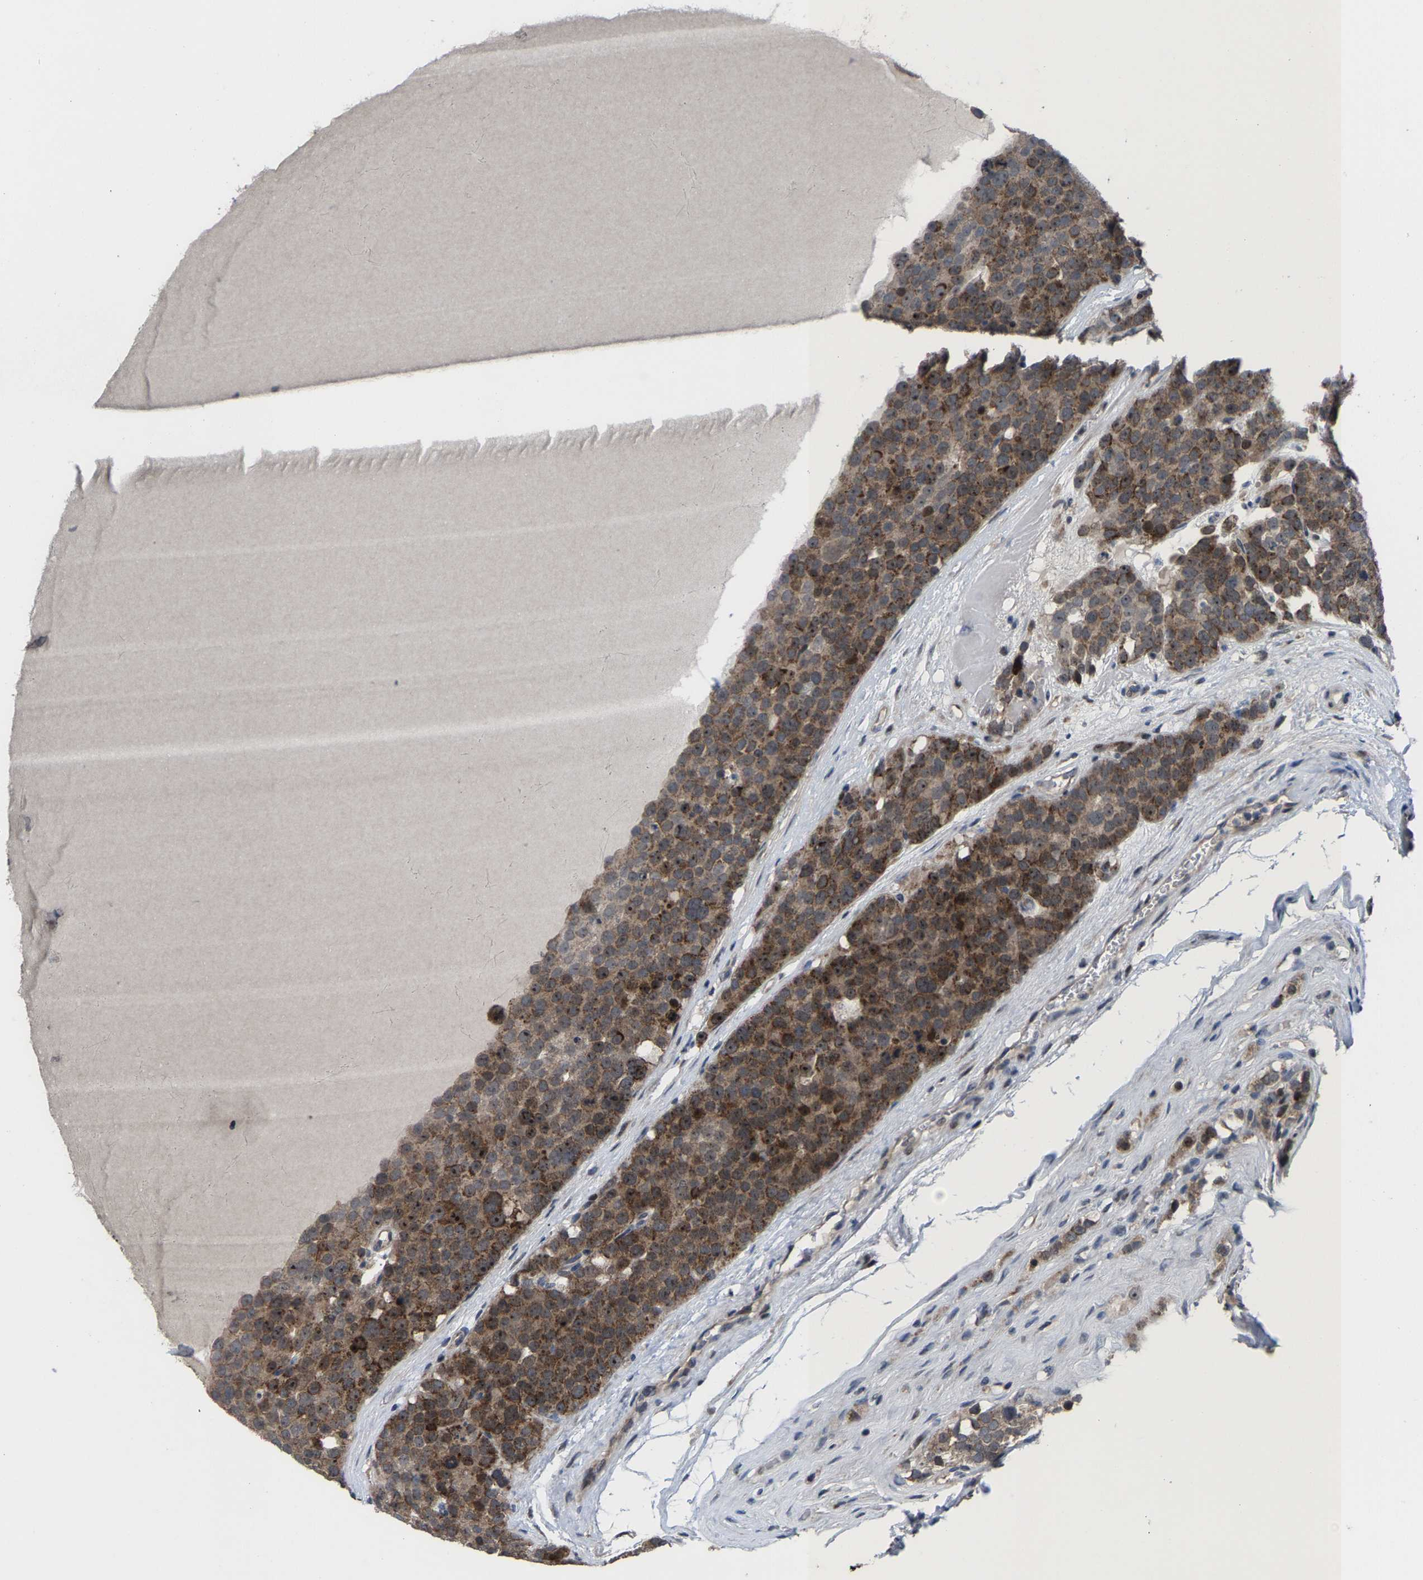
{"staining": {"intensity": "moderate", "quantity": ">75%", "location": "cytoplasmic/membranous,nuclear"}, "tissue": "testis cancer", "cell_type": "Tumor cells", "image_type": "cancer", "snomed": [{"axis": "morphology", "description": "Seminoma, NOS"}, {"axis": "topography", "description": "Testis"}], "caption": "A brown stain highlights moderate cytoplasmic/membranous and nuclear staining of a protein in seminoma (testis) tumor cells. The protein of interest is shown in brown color, while the nuclei are stained blue.", "gene": "HAUS6", "patient": {"sex": "male", "age": 71}}